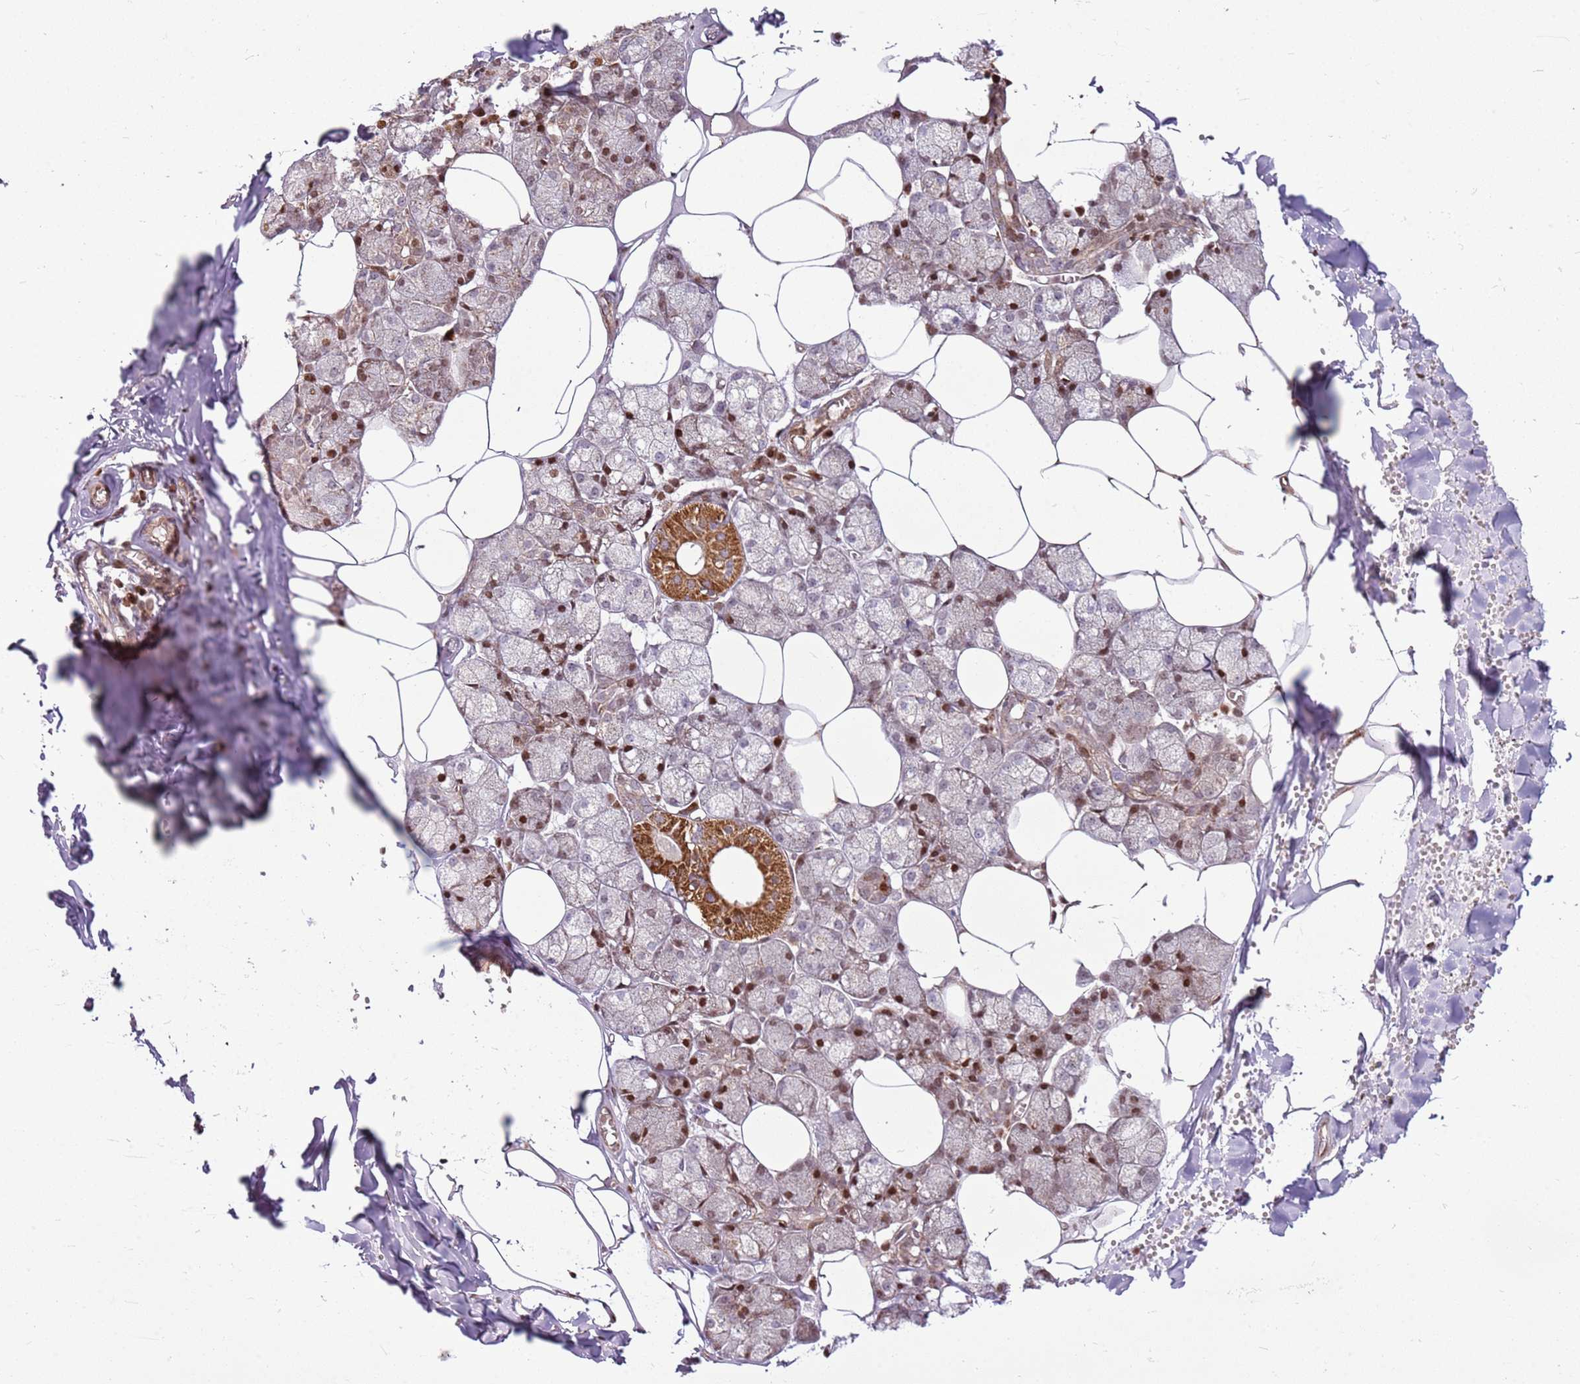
{"staining": {"intensity": "strong", "quantity": "25%-75%", "location": "cytoplasmic/membranous,nuclear"}, "tissue": "salivary gland", "cell_type": "Glandular cells", "image_type": "normal", "snomed": [{"axis": "morphology", "description": "Normal tissue, NOS"}, {"axis": "topography", "description": "Salivary gland"}], "caption": "Immunohistochemistry of normal salivary gland exhibits high levels of strong cytoplasmic/membranous,nuclear positivity in about 25%-75% of glandular cells.", "gene": "PCTP", "patient": {"sex": "male", "age": 62}}